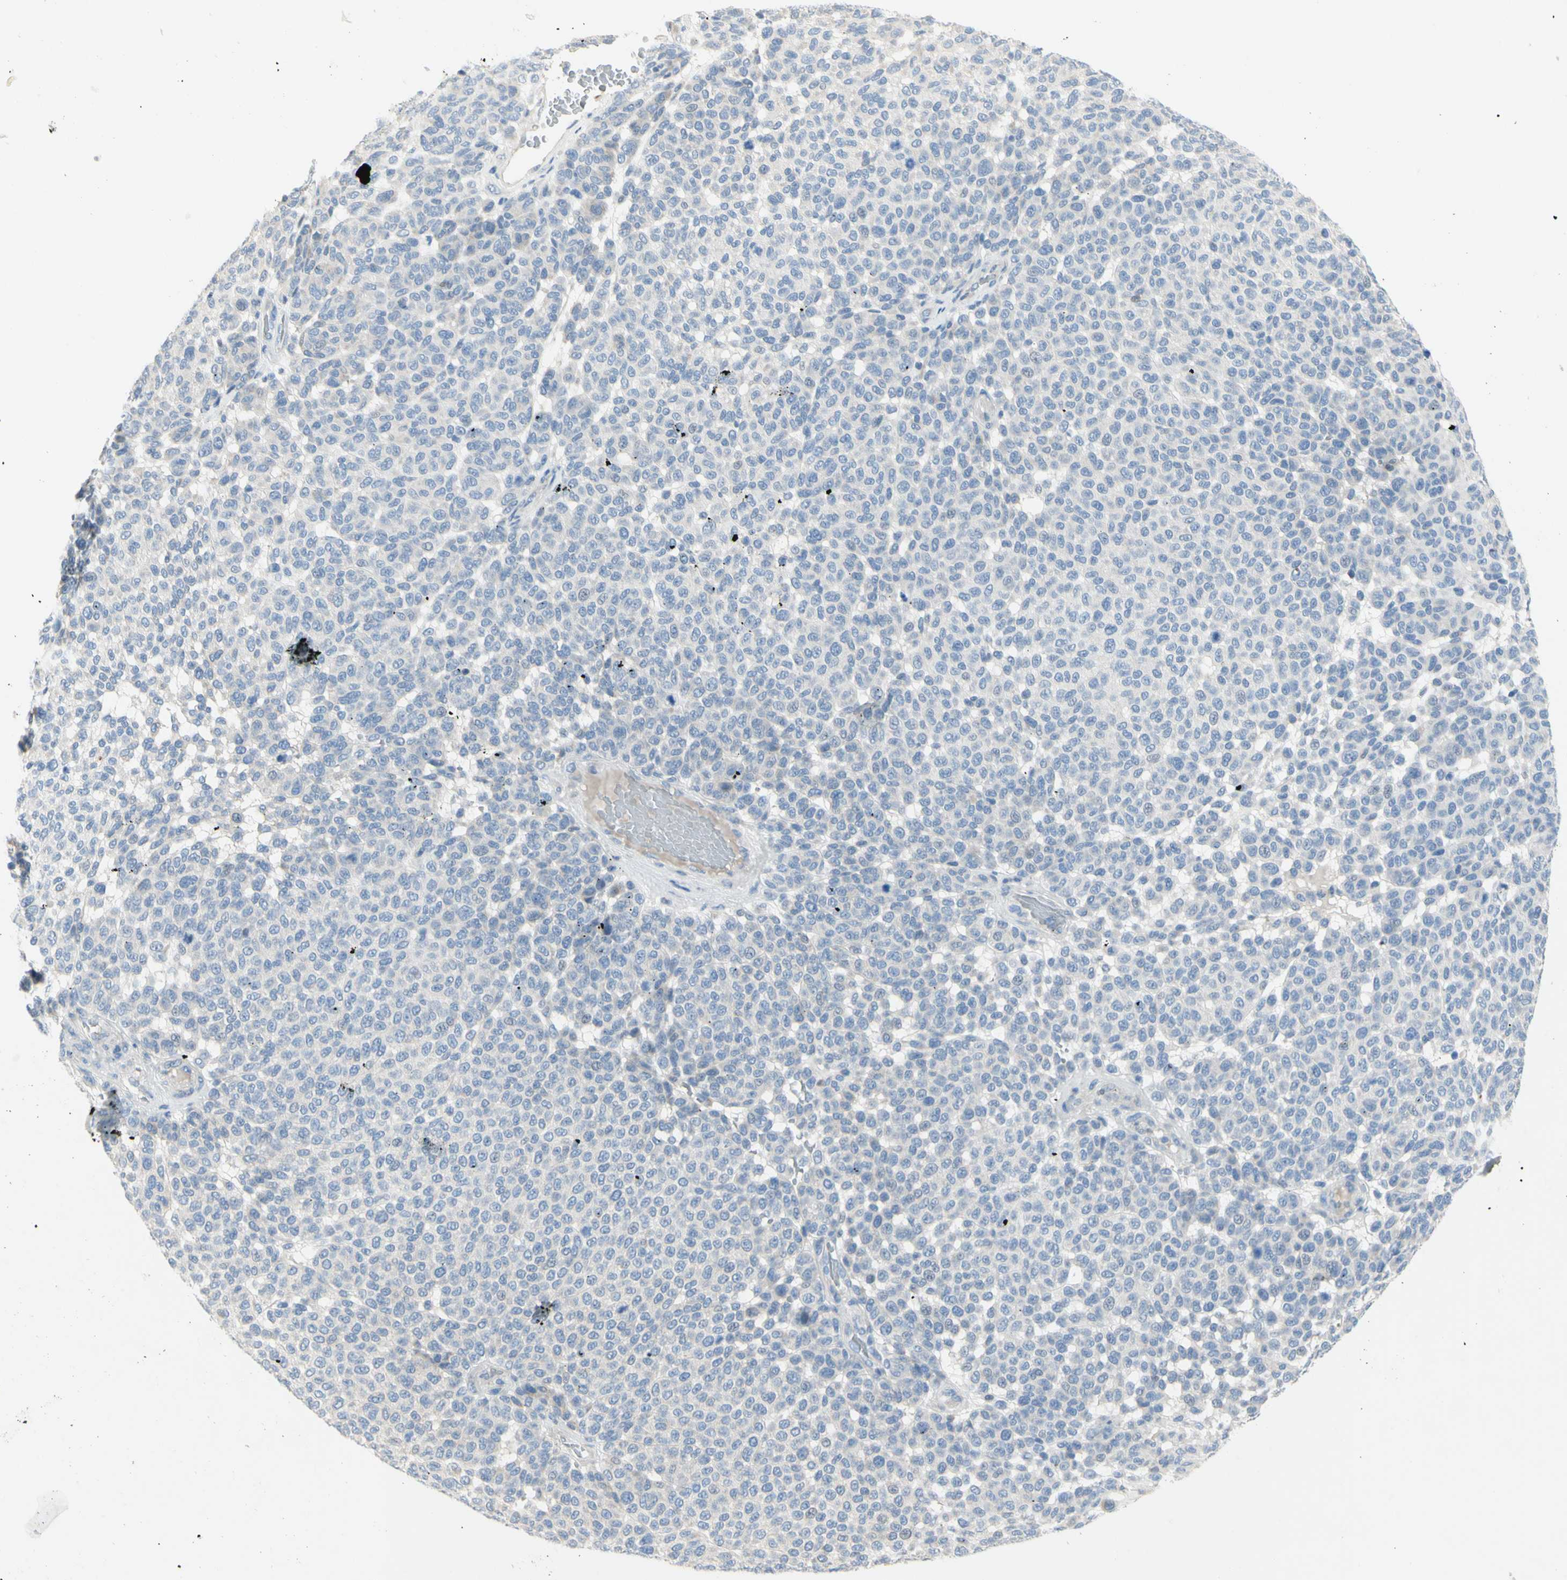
{"staining": {"intensity": "negative", "quantity": "none", "location": "none"}, "tissue": "melanoma", "cell_type": "Tumor cells", "image_type": "cancer", "snomed": [{"axis": "morphology", "description": "Malignant melanoma, NOS"}, {"axis": "topography", "description": "Skin"}], "caption": "An image of human malignant melanoma is negative for staining in tumor cells.", "gene": "MUC1", "patient": {"sex": "male", "age": 59}}